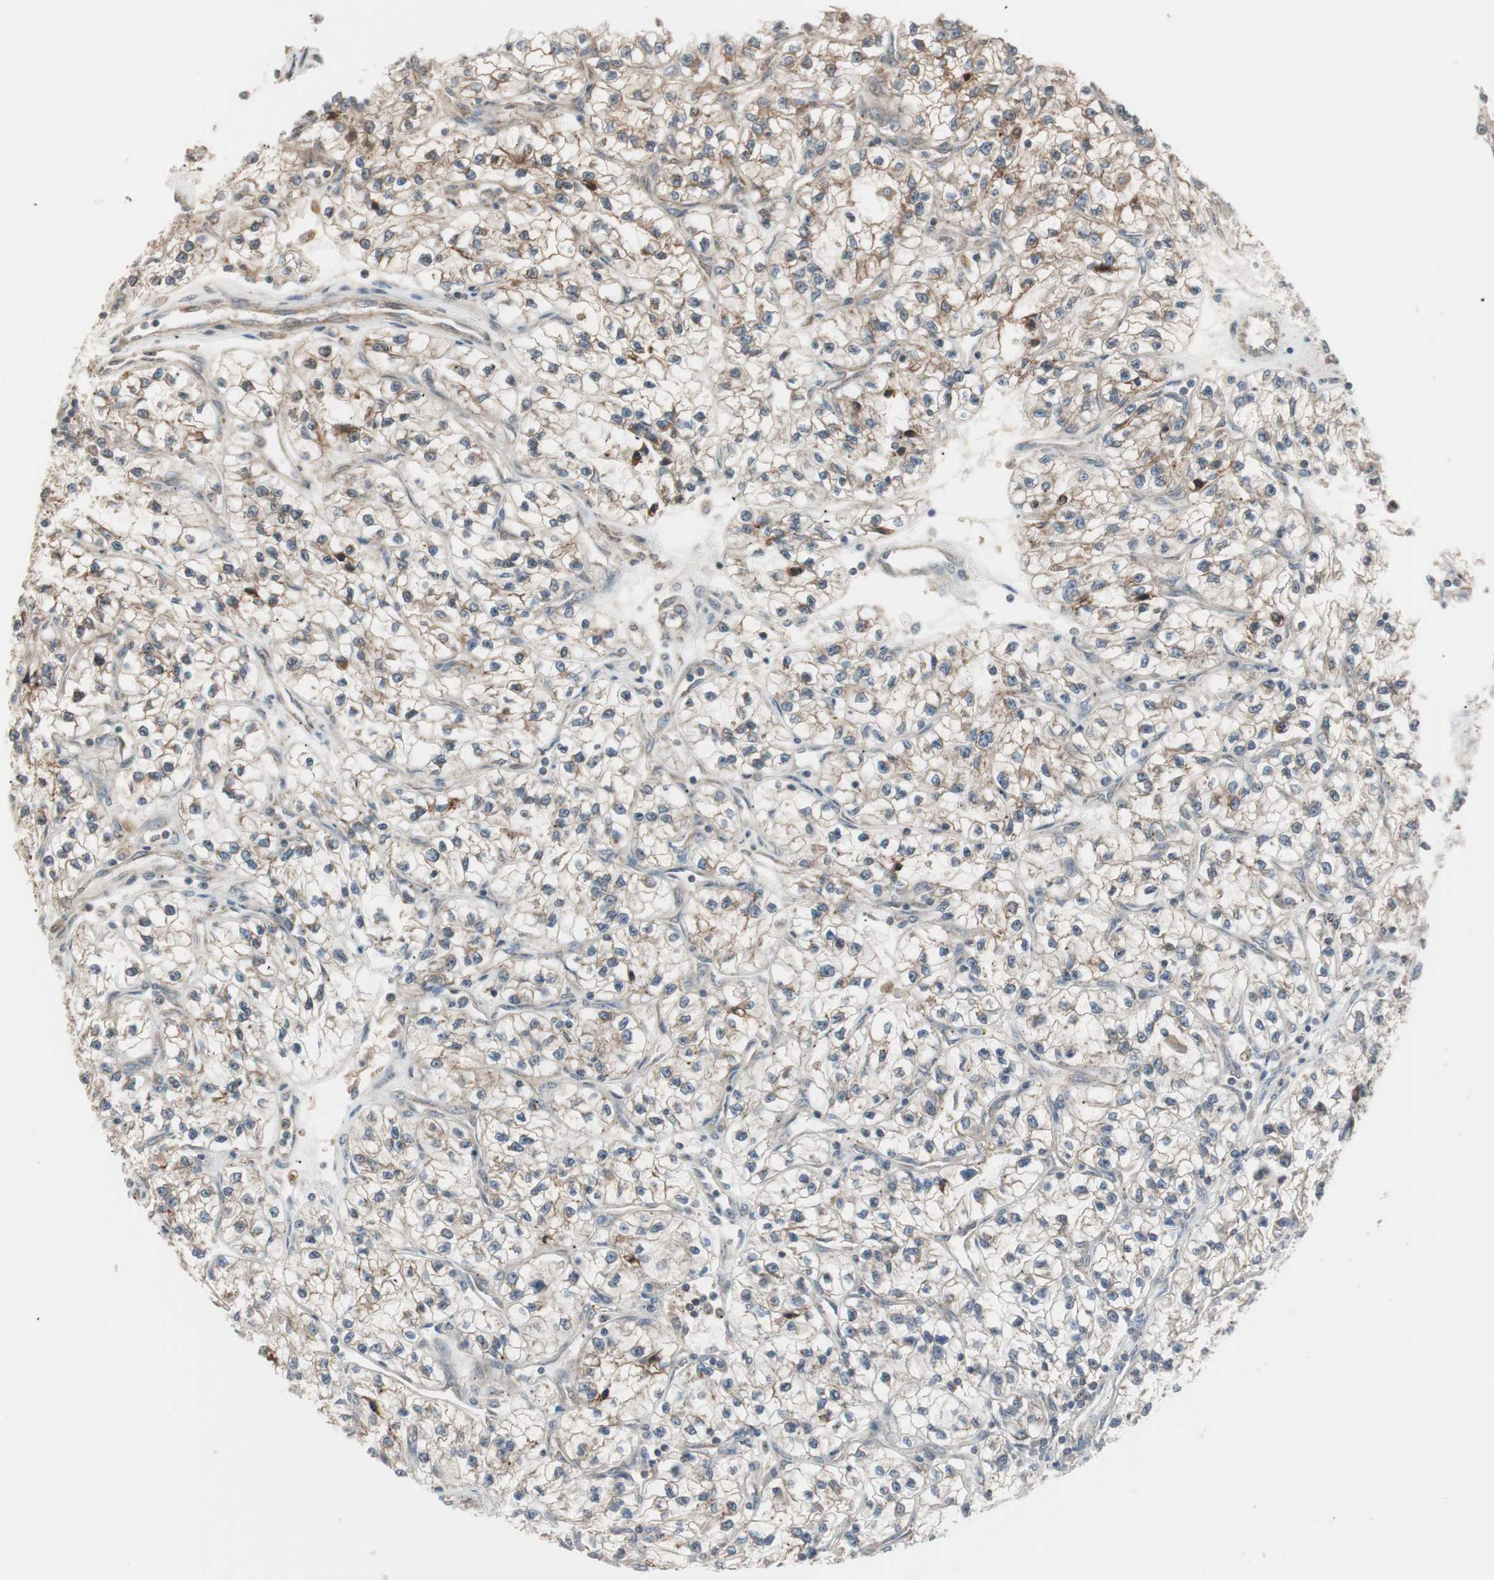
{"staining": {"intensity": "weak", "quantity": "25%-75%", "location": "cytoplasmic/membranous"}, "tissue": "renal cancer", "cell_type": "Tumor cells", "image_type": "cancer", "snomed": [{"axis": "morphology", "description": "Adenocarcinoma, NOS"}, {"axis": "topography", "description": "Kidney"}], "caption": "There is low levels of weak cytoplasmic/membranous expression in tumor cells of renal cancer, as demonstrated by immunohistochemical staining (brown color).", "gene": "FBXO5", "patient": {"sex": "female", "age": 57}}